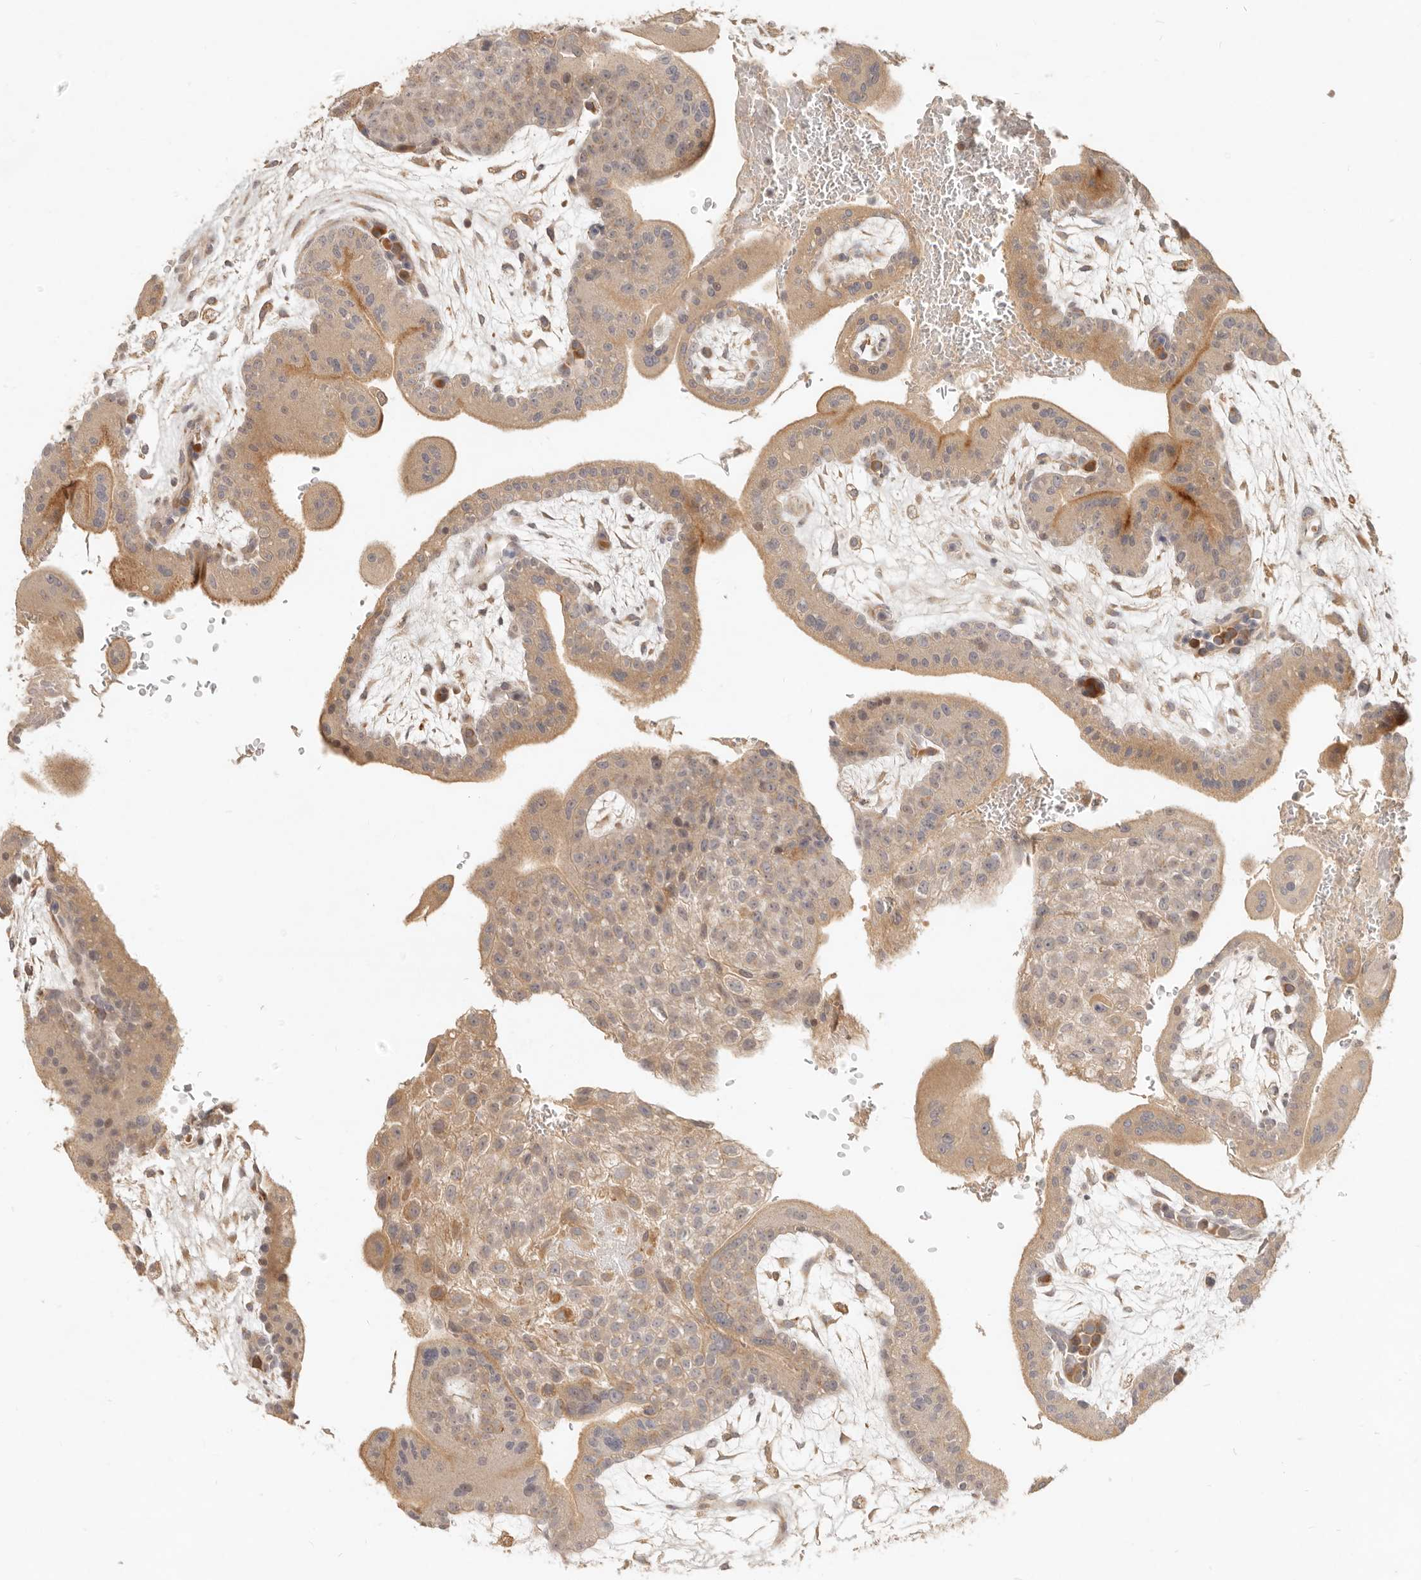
{"staining": {"intensity": "moderate", "quantity": ">75%", "location": "cytoplasmic/membranous"}, "tissue": "placenta", "cell_type": "Decidual cells", "image_type": "normal", "snomed": [{"axis": "morphology", "description": "Normal tissue, NOS"}, {"axis": "topography", "description": "Placenta"}], "caption": "DAB (3,3'-diaminobenzidine) immunohistochemical staining of normal human placenta exhibits moderate cytoplasmic/membranous protein expression in approximately >75% of decidual cells.", "gene": "UBXN11", "patient": {"sex": "female", "age": 35}}